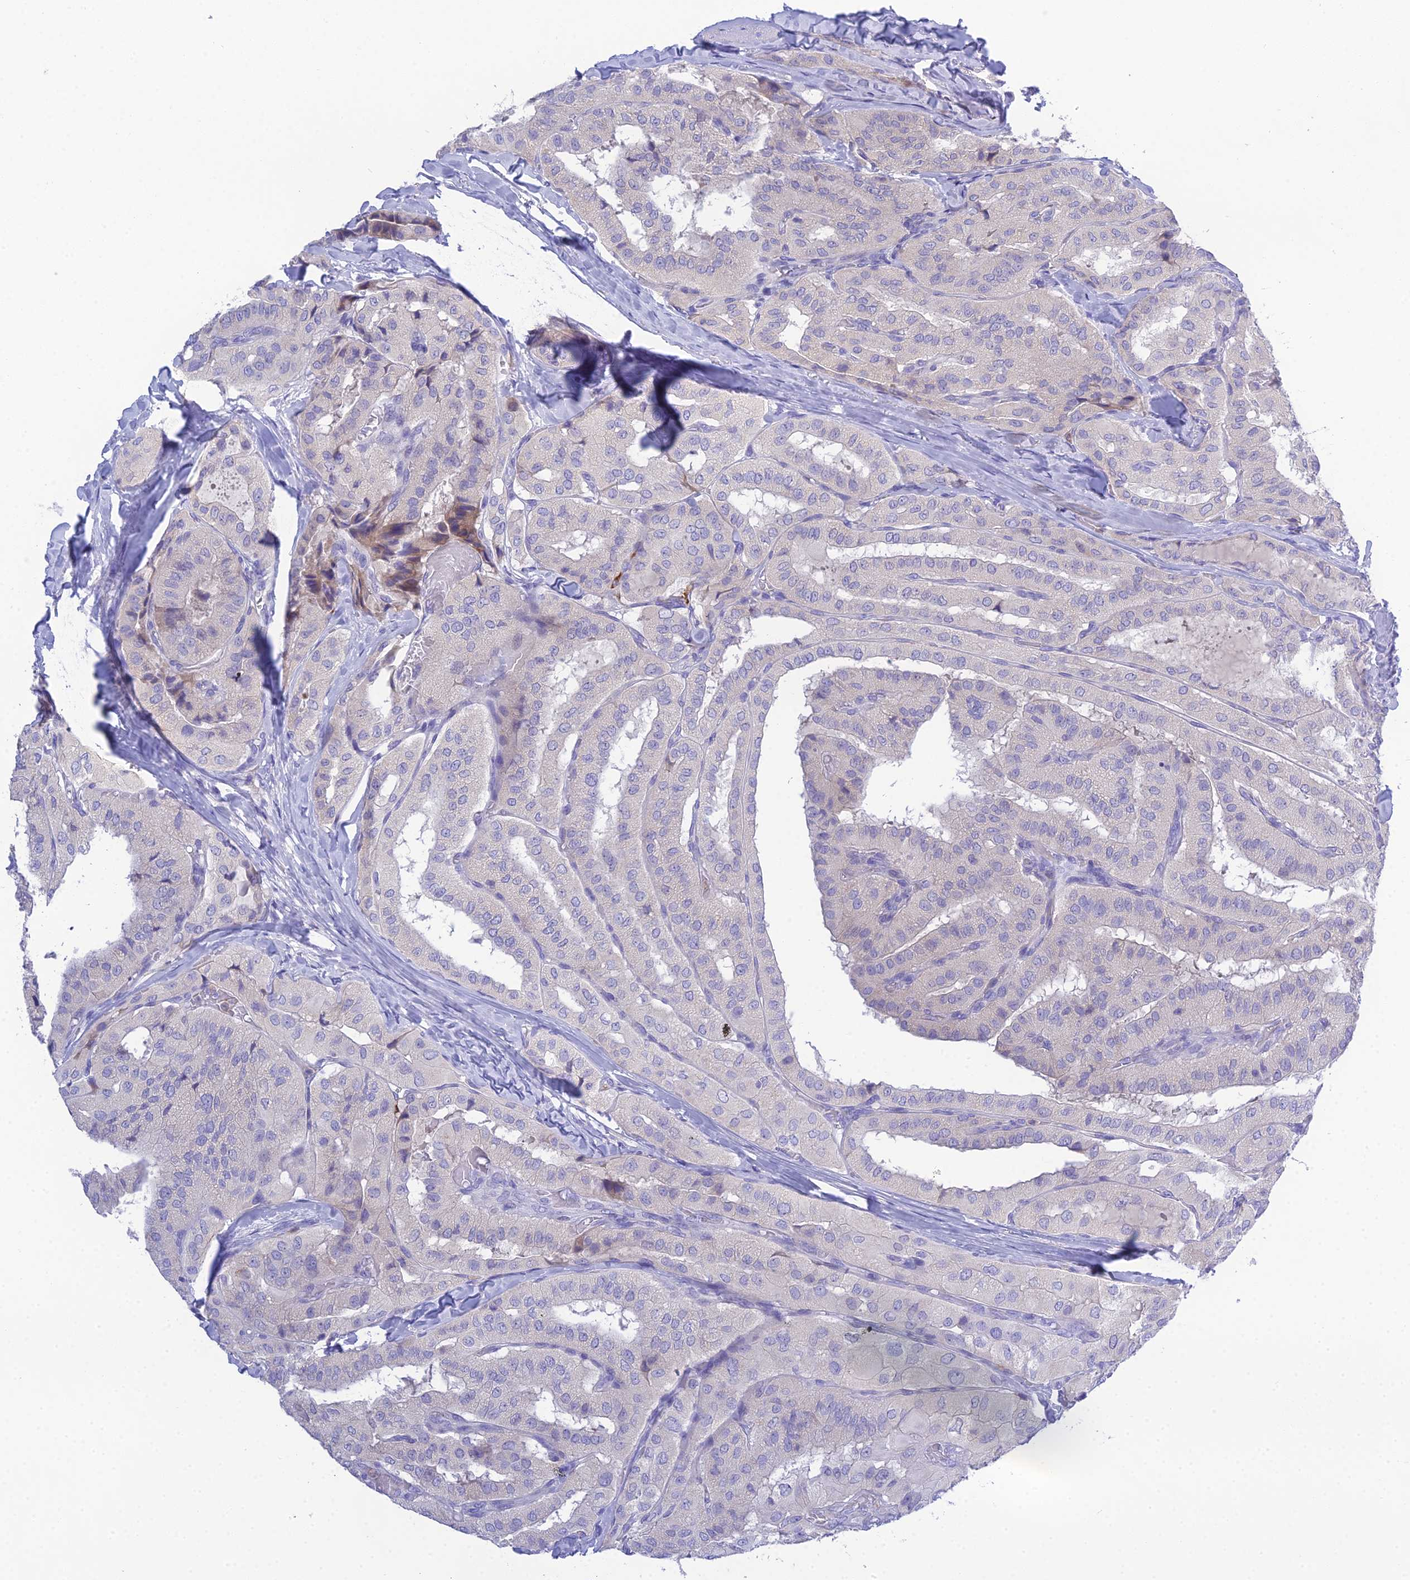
{"staining": {"intensity": "negative", "quantity": "none", "location": "none"}, "tissue": "thyroid cancer", "cell_type": "Tumor cells", "image_type": "cancer", "snomed": [{"axis": "morphology", "description": "Normal tissue, NOS"}, {"axis": "morphology", "description": "Papillary adenocarcinoma, NOS"}, {"axis": "topography", "description": "Thyroid gland"}], "caption": "High magnification brightfield microscopy of papillary adenocarcinoma (thyroid) stained with DAB (3,3'-diaminobenzidine) (brown) and counterstained with hematoxylin (blue): tumor cells show no significant expression.", "gene": "KIAA0408", "patient": {"sex": "female", "age": 59}}